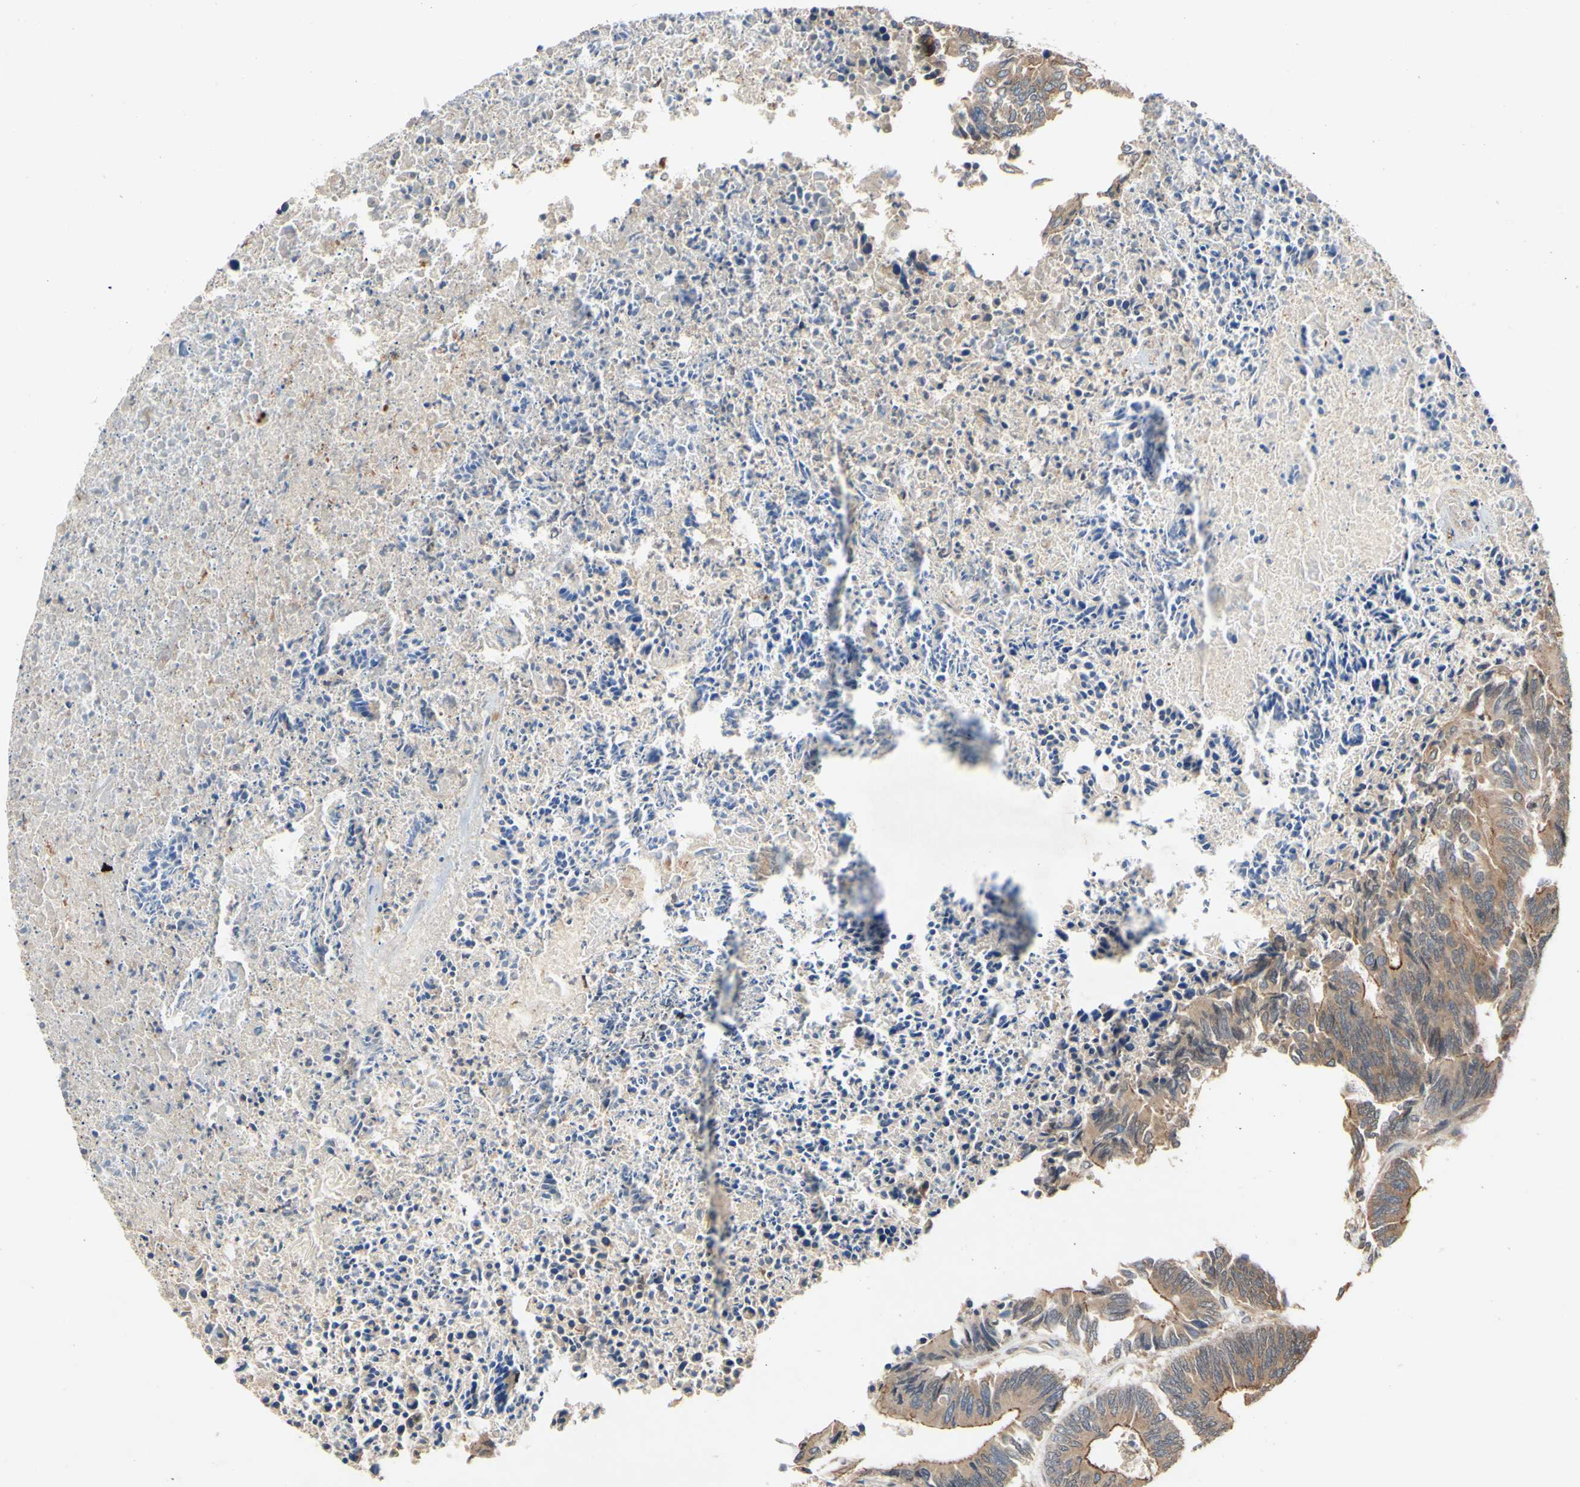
{"staining": {"intensity": "moderate", "quantity": ">75%", "location": "cytoplasmic/membranous"}, "tissue": "colorectal cancer", "cell_type": "Tumor cells", "image_type": "cancer", "snomed": [{"axis": "morphology", "description": "Adenocarcinoma, NOS"}, {"axis": "topography", "description": "Rectum"}], "caption": "Immunohistochemical staining of human colorectal adenocarcinoma displays medium levels of moderate cytoplasmic/membranous positivity in about >75% of tumor cells.", "gene": "PDGFB", "patient": {"sex": "male", "age": 63}}